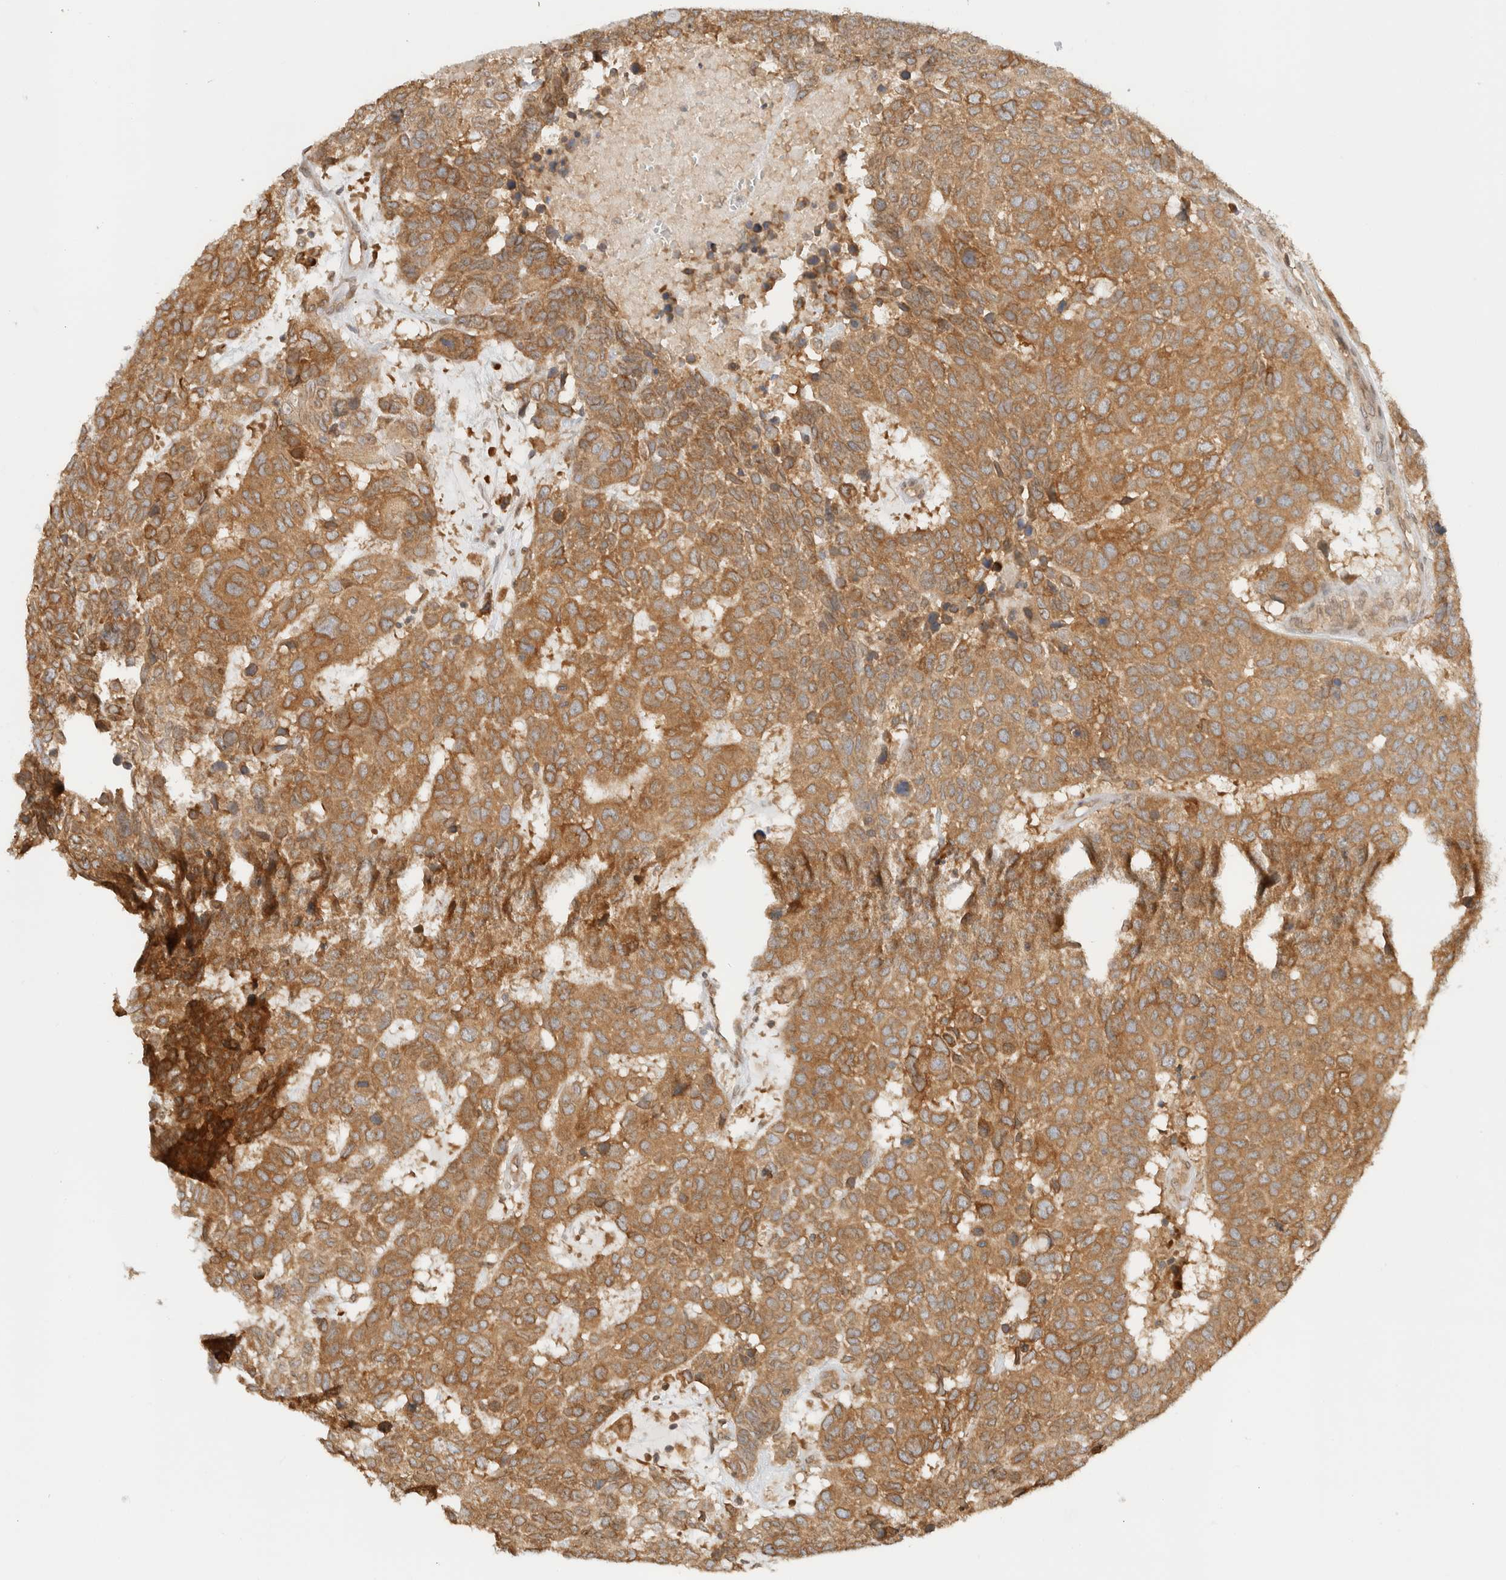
{"staining": {"intensity": "moderate", "quantity": ">75%", "location": "cytoplasmic/membranous"}, "tissue": "head and neck cancer", "cell_type": "Tumor cells", "image_type": "cancer", "snomed": [{"axis": "morphology", "description": "Squamous cell carcinoma, NOS"}, {"axis": "topography", "description": "Head-Neck"}], "caption": "Protein staining displays moderate cytoplasmic/membranous expression in about >75% of tumor cells in head and neck squamous cell carcinoma. (brown staining indicates protein expression, while blue staining denotes nuclei).", "gene": "ARFGEF2", "patient": {"sex": "male", "age": 66}}